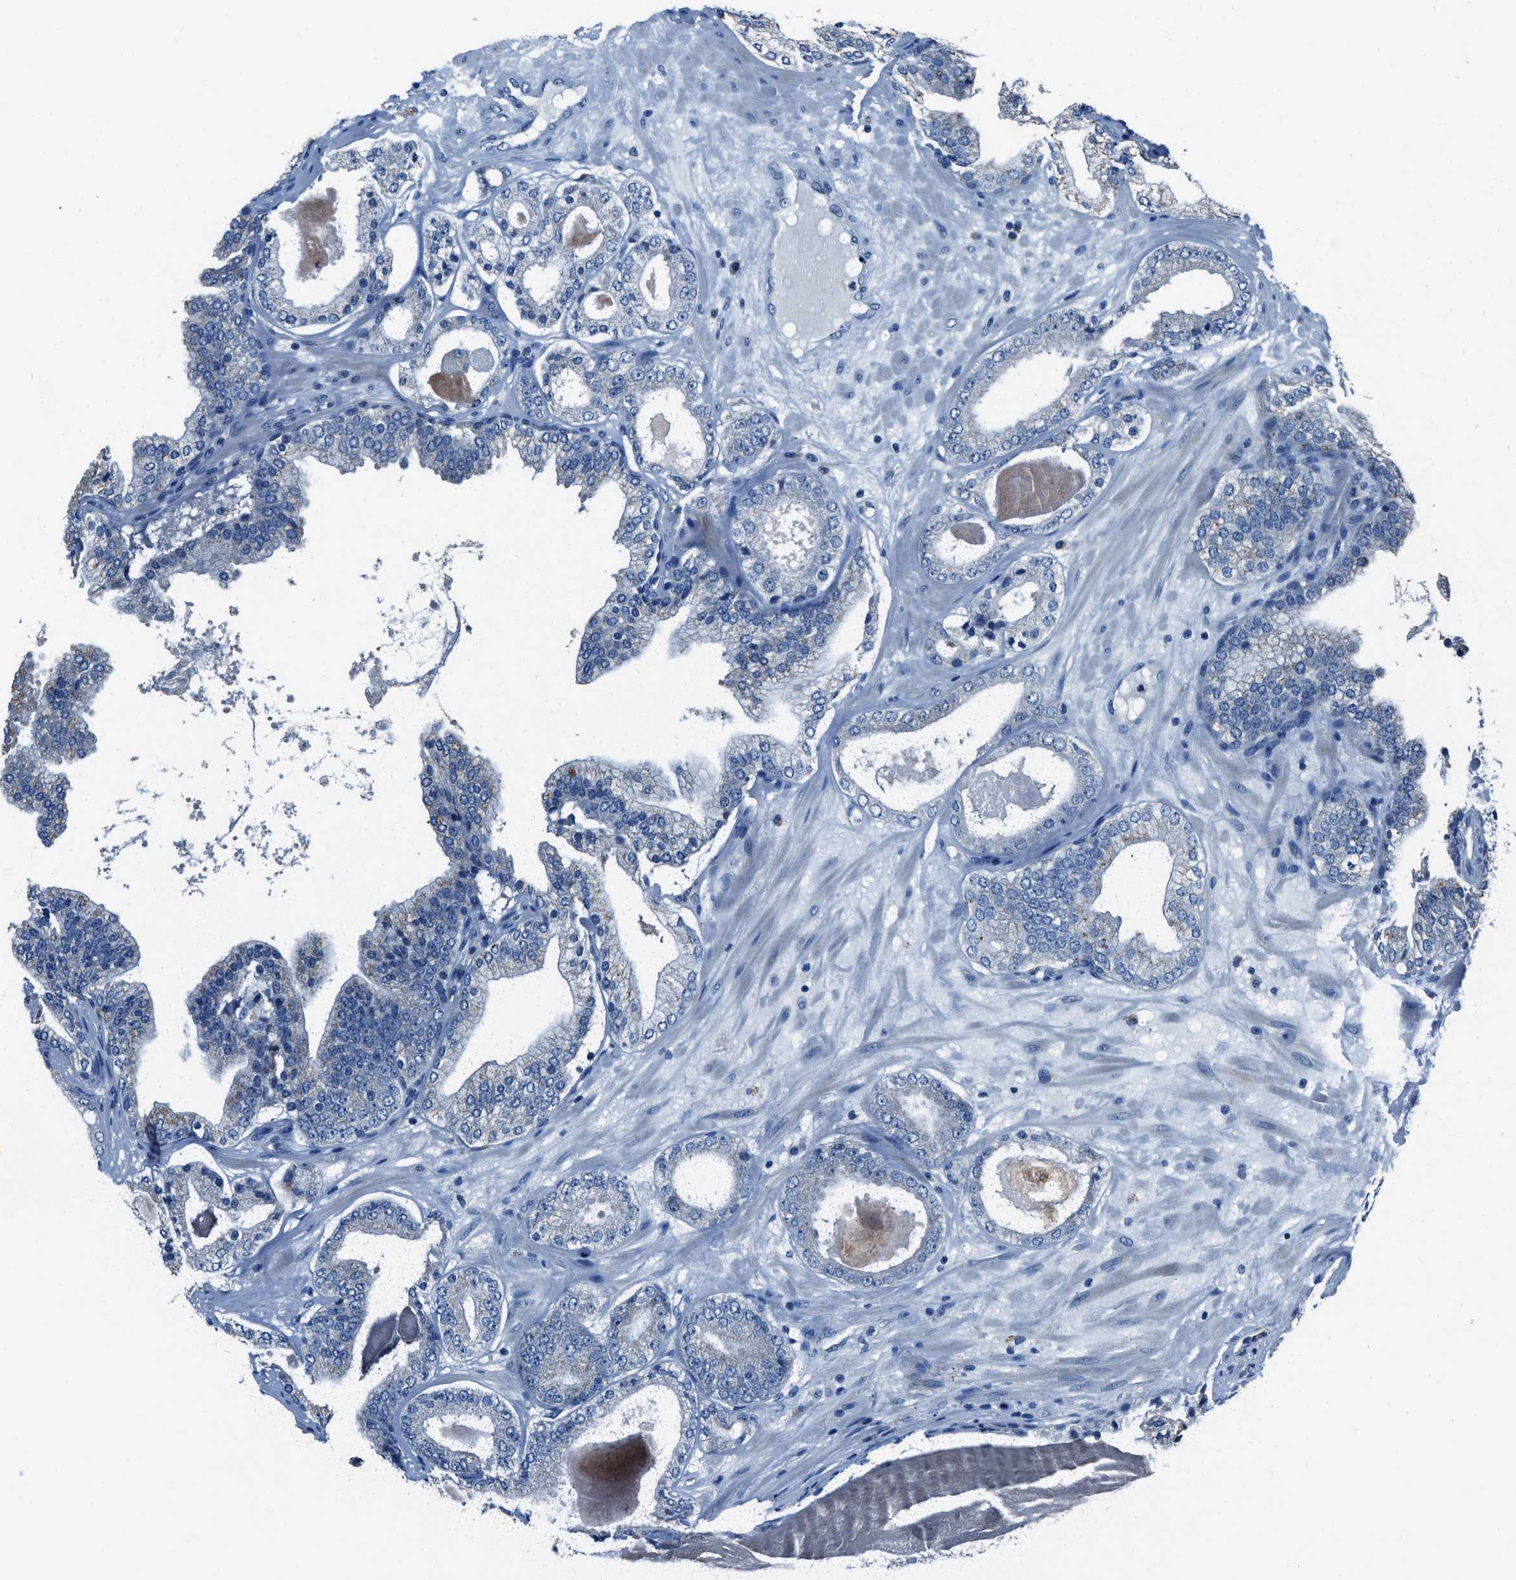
{"staining": {"intensity": "negative", "quantity": "none", "location": "none"}, "tissue": "prostate cancer", "cell_type": "Tumor cells", "image_type": "cancer", "snomed": [{"axis": "morphology", "description": "Adenocarcinoma, High grade"}, {"axis": "topography", "description": "Prostate"}], "caption": "High power microscopy photomicrograph of an immunohistochemistry micrograph of prostate cancer (high-grade adenocarcinoma), revealing no significant expression in tumor cells.", "gene": "ADAM2", "patient": {"sex": "male", "age": 68}}